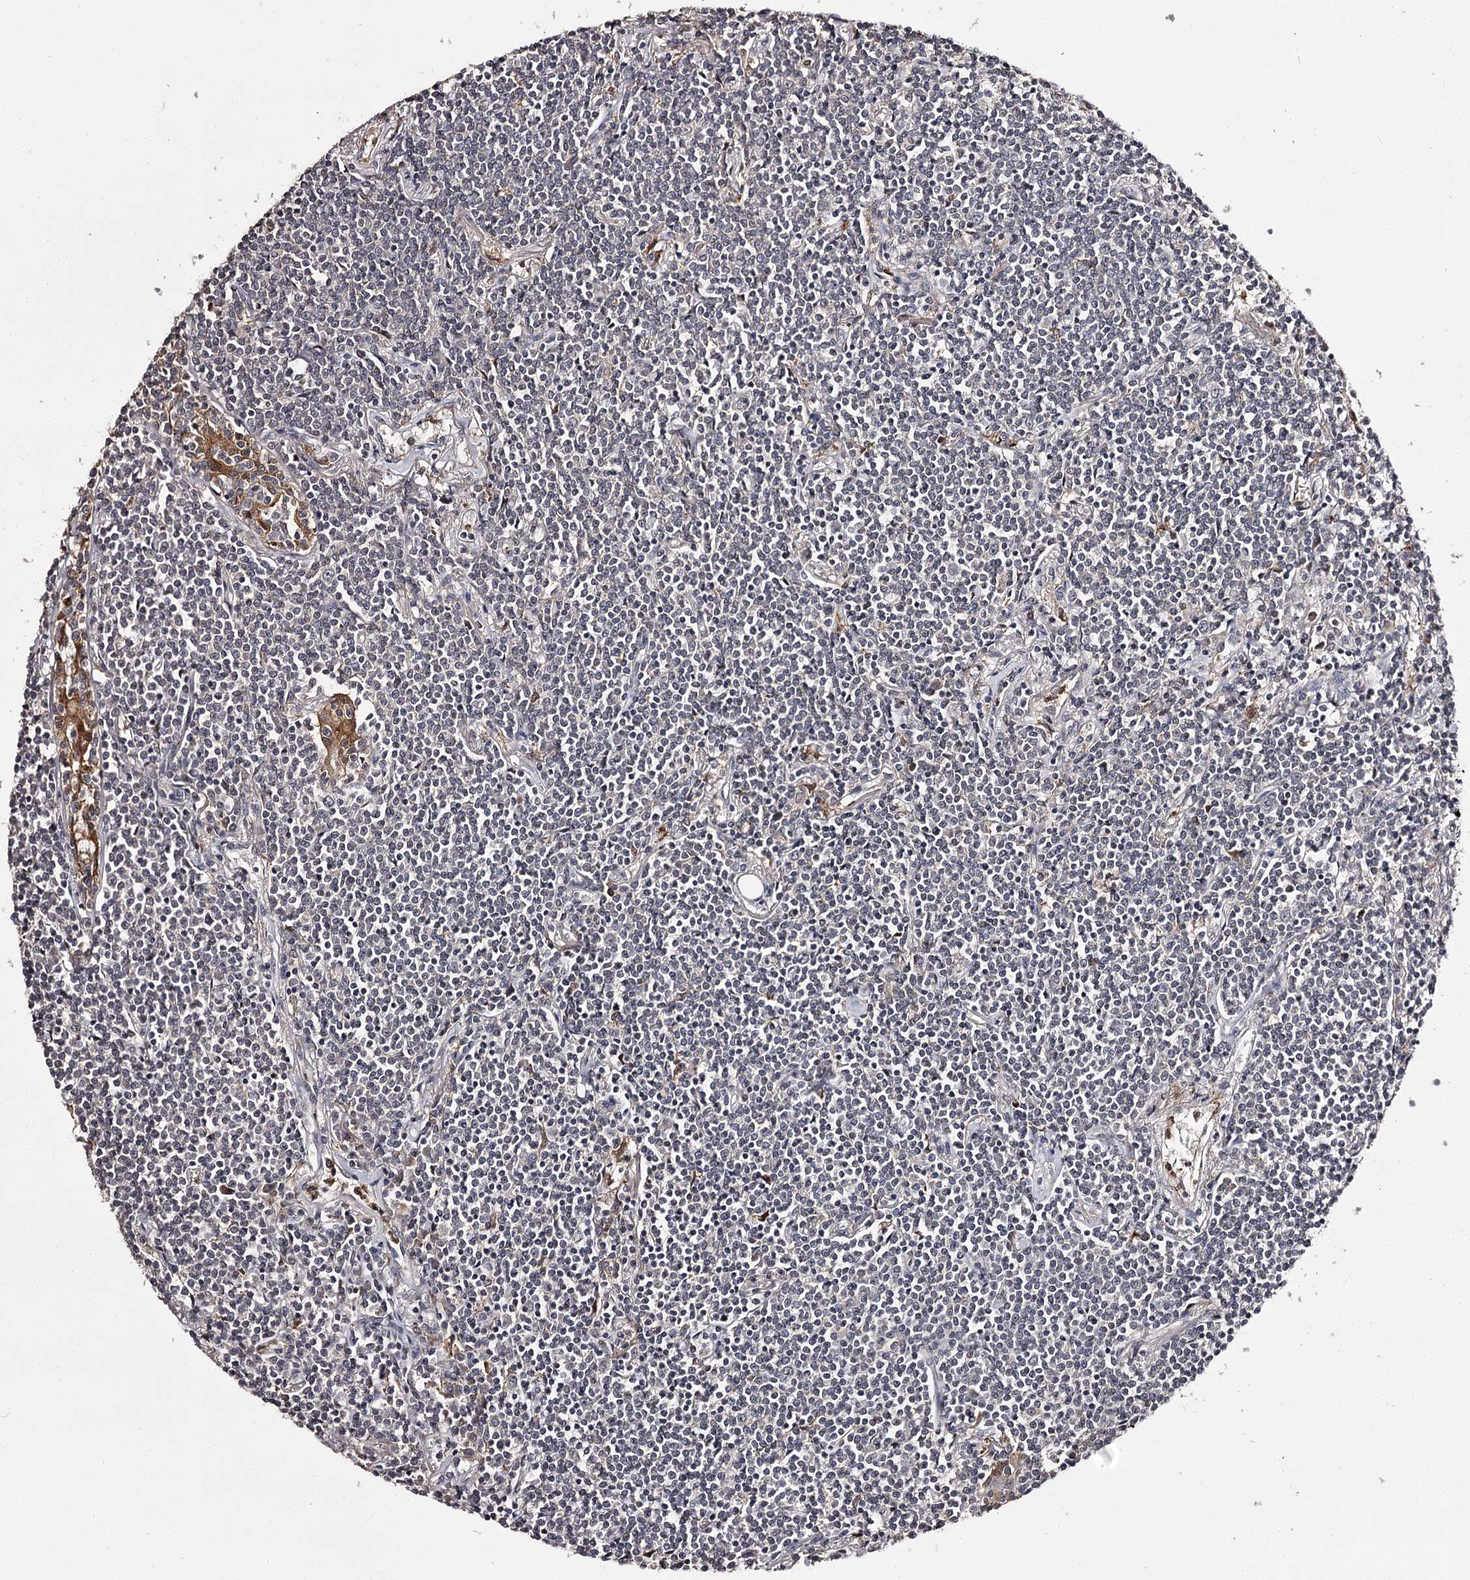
{"staining": {"intensity": "negative", "quantity": "none", "location": "none"}, "tissue": "lymphoma", "cell_type": "Tumor cells", "image_type": "cancer", "snomed": [{"axis": "morphology", "description": "Malignant lymphoma, non-Hodgkin's type, Low grade"}, {"axis": "topography", "description": "Lung"}], "caption": "An immunohistochemistry image of low-grade malignant lymphoma, non-Hodgkin's type is shown. There is no staining in tumor cells of low-grade malignant lymphoma, non-Hodgkin's type.", "gene": "SLC32A1", "patient": {"sex": "female", "age": 71}}